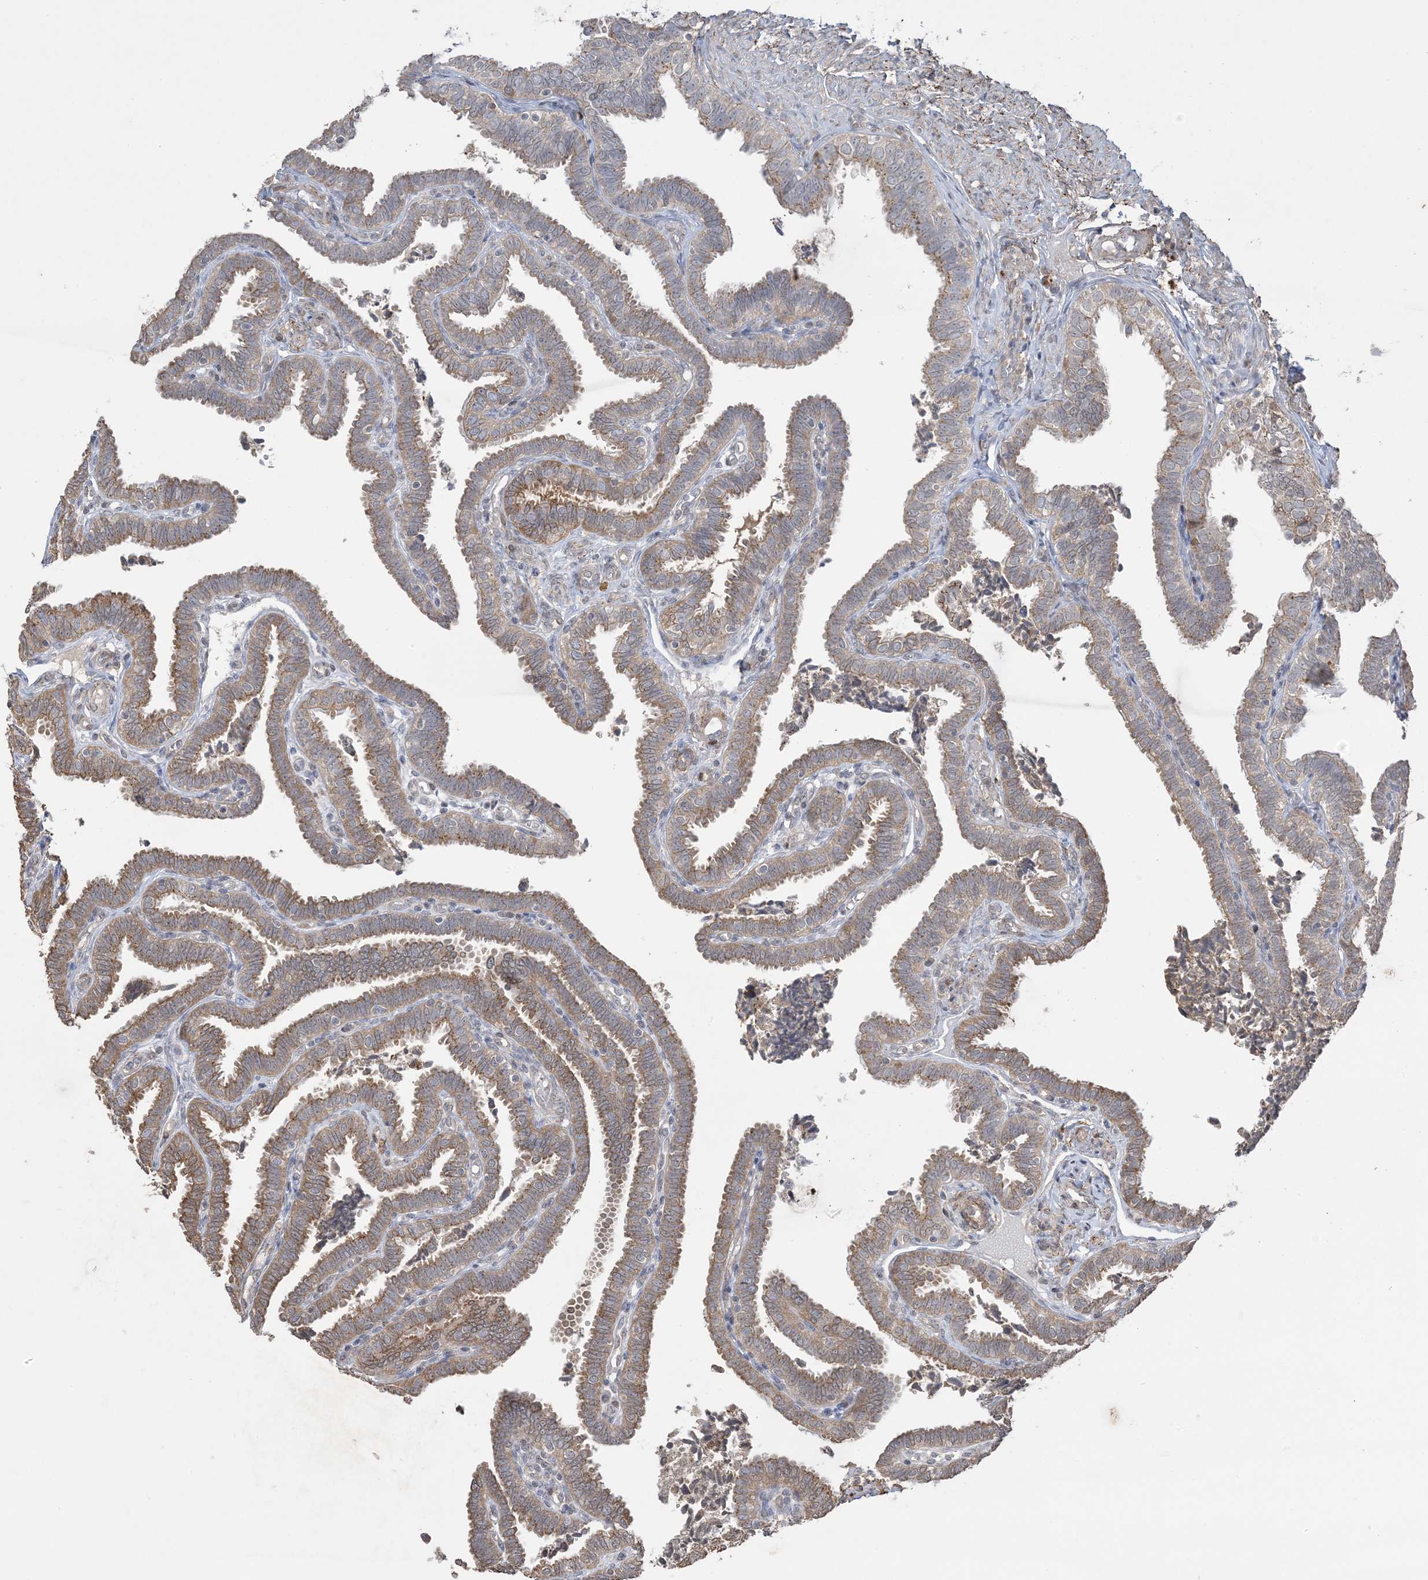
{"staining": {"intensity": "moderate", "quantity": ">75%", "location": "cytoplasmic/membranous"}, "tissue": "fallopian tube", "cell_type": "Glandular cells", "image_type": "normal", "snomed": [{"axis": "morphology", "description": "Normal tissue, NOS"}, {"axis": "topography", "description": "Fallopian tube"}], "caption": "Immunohistochemical staining of unremarkable fallopian tube shows medium levels of moderate cytoplasmic/membranous positivity in about >75% of glandular cells.", "gene": "XRN1", "patient": {"sex": "female", "age": 39}}